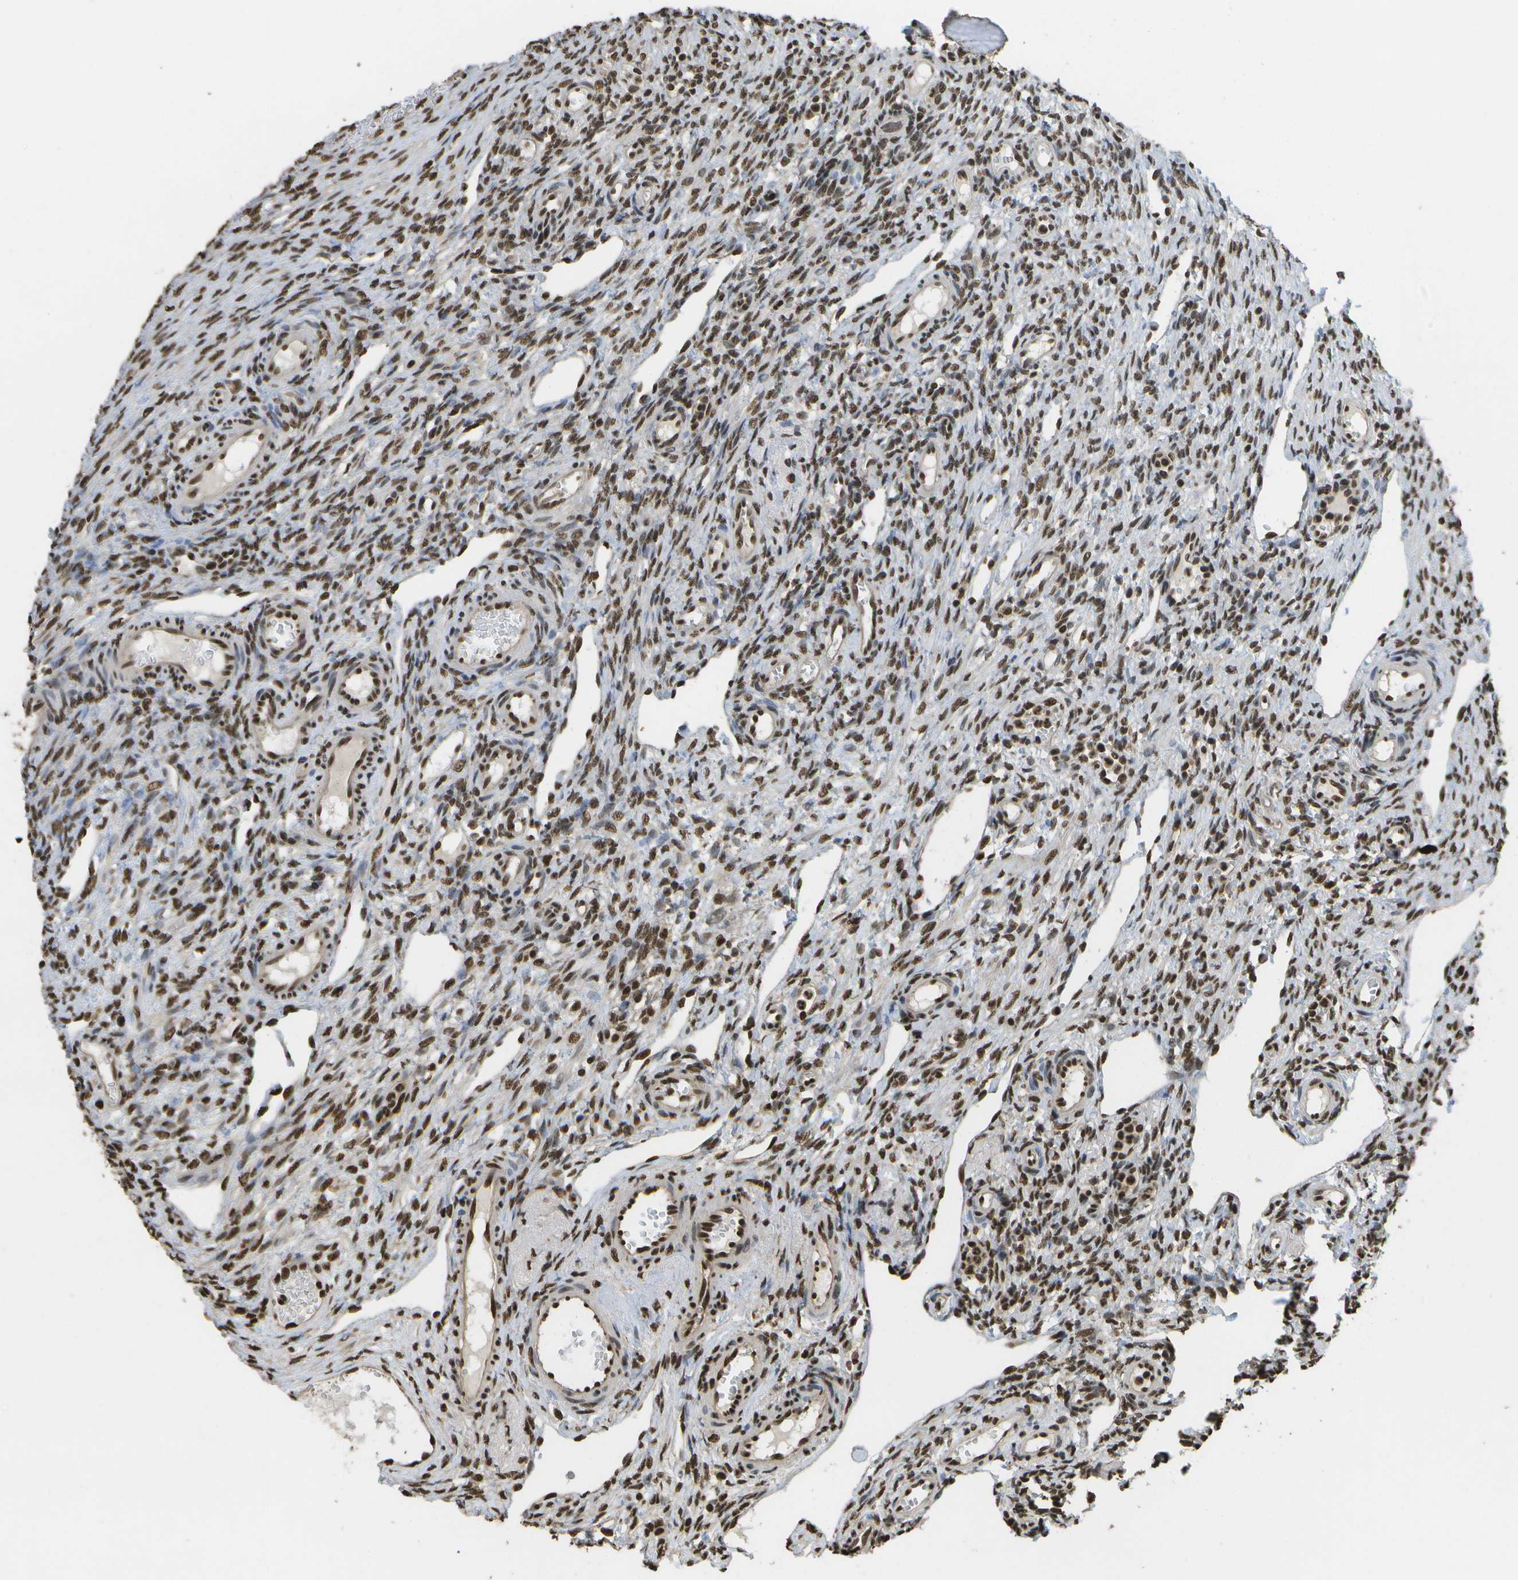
{"staining": {"intensity": "moderate", "quantity": ">75%", "location": "cytoplasmic/membranous,nuclear"}, "tissue": "ovary", "cell_type": "Follicle cells", "image_type": "normal", "snomed": [{"axis": "morphology", "description": "Normal tissue, NOS"}, {"axis": "topography", "description": "Ovary"}], "caption": "IHC (DAB (3,3'-diaminobenzidine)) staining of normal human ovary displays moderate cytoplasmic/membranous,nuclear protein staining in about >75% of follicle cells.", "gene": "SPEN", "patient": {"sex": "female", "age": 33}}